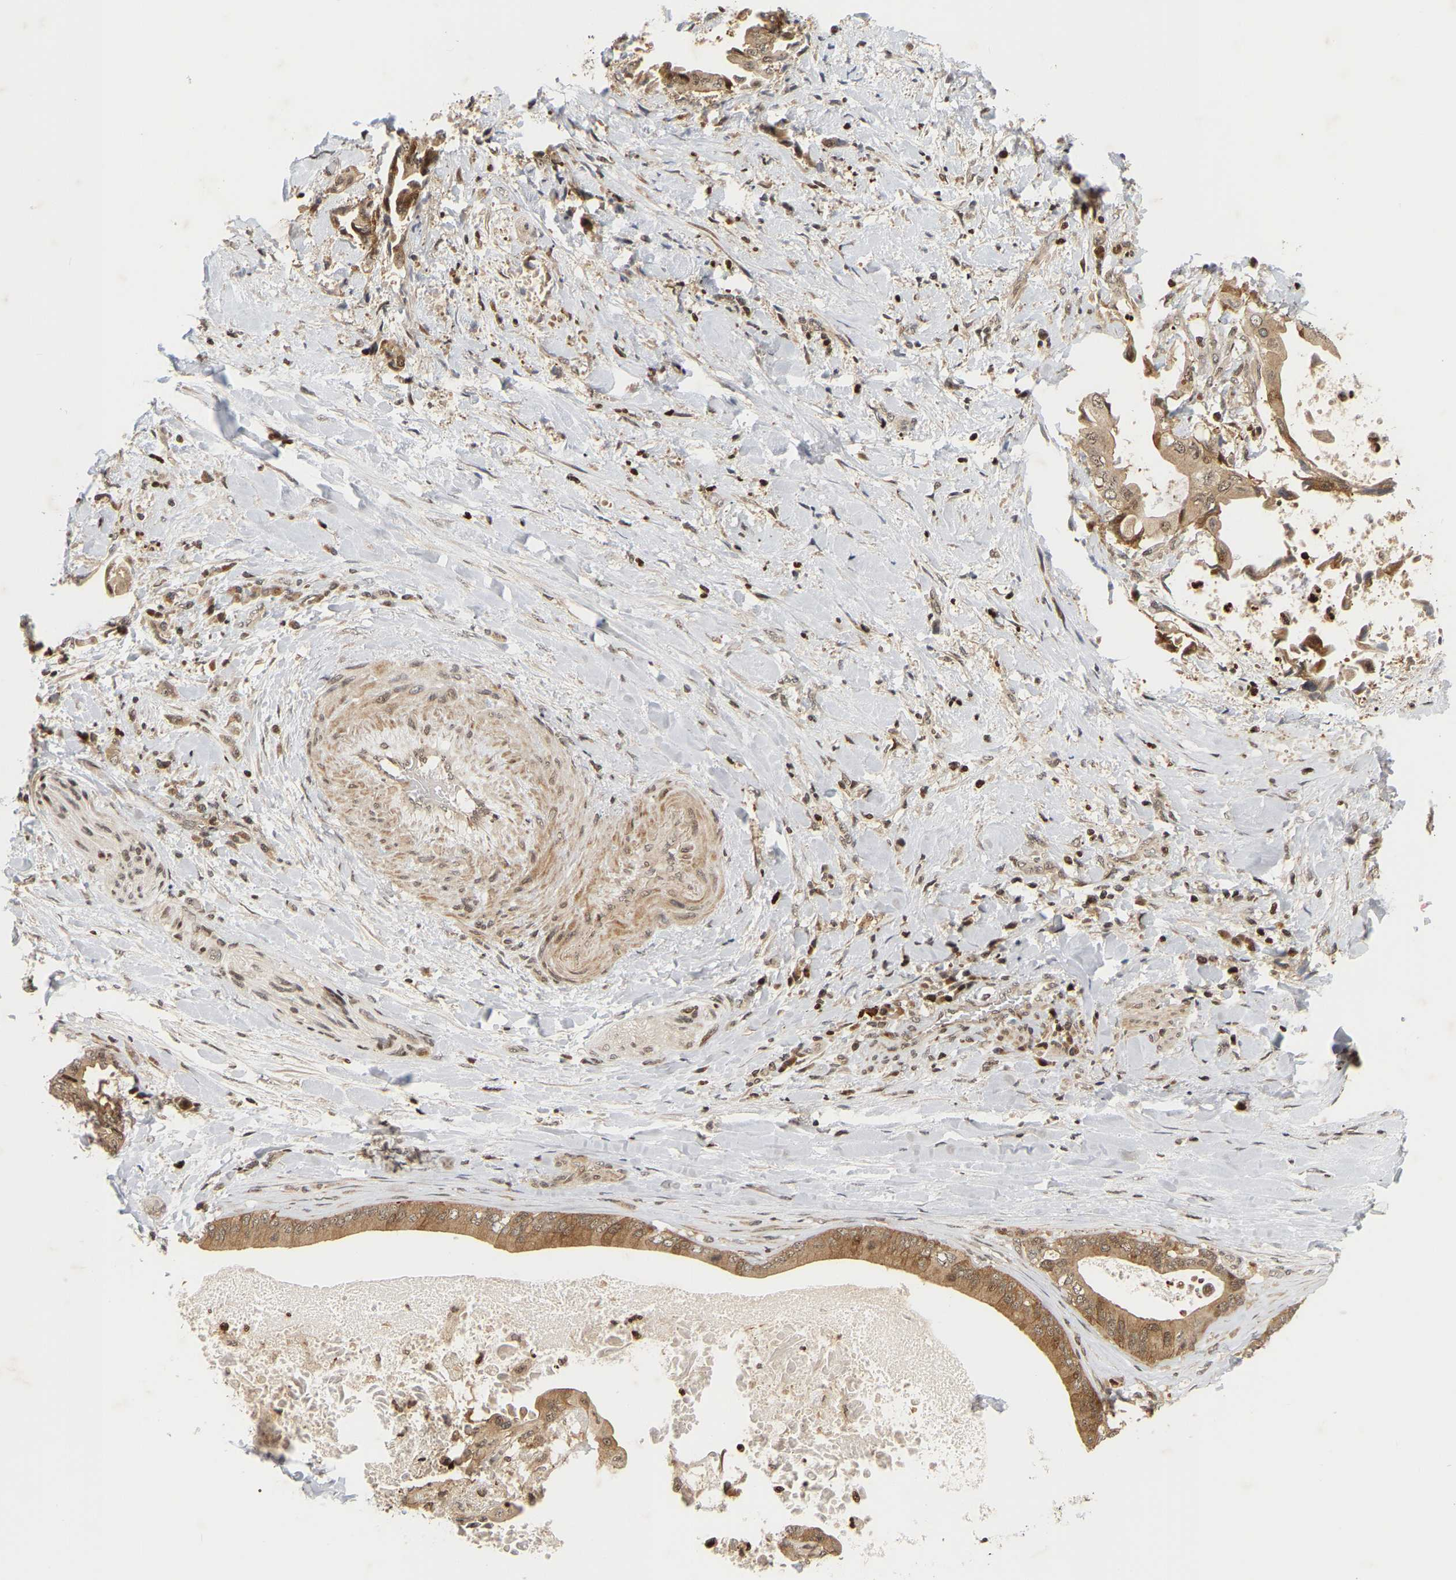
{"staining": {"intensity": "moderate", "quantity": ">75%", "location": "cytoplasmic/membranous"}, "tissue": "liver cancer", "cell_type": "Tumor cells", "image_type": "cancer", "snomed": [{"axis": "morphology", "description": "Cholangiocarcinoma"}, {"axis": "topography", "description": "Liver"}], "caption": "Cholangiocarcinoma (liver) stained with IHC demonstrates moderate cytoplasmic/membranous expression in about >75% of tumor cells.", "gene": "NFE2L2", "patient": {"sex": "male", "age": 58}}